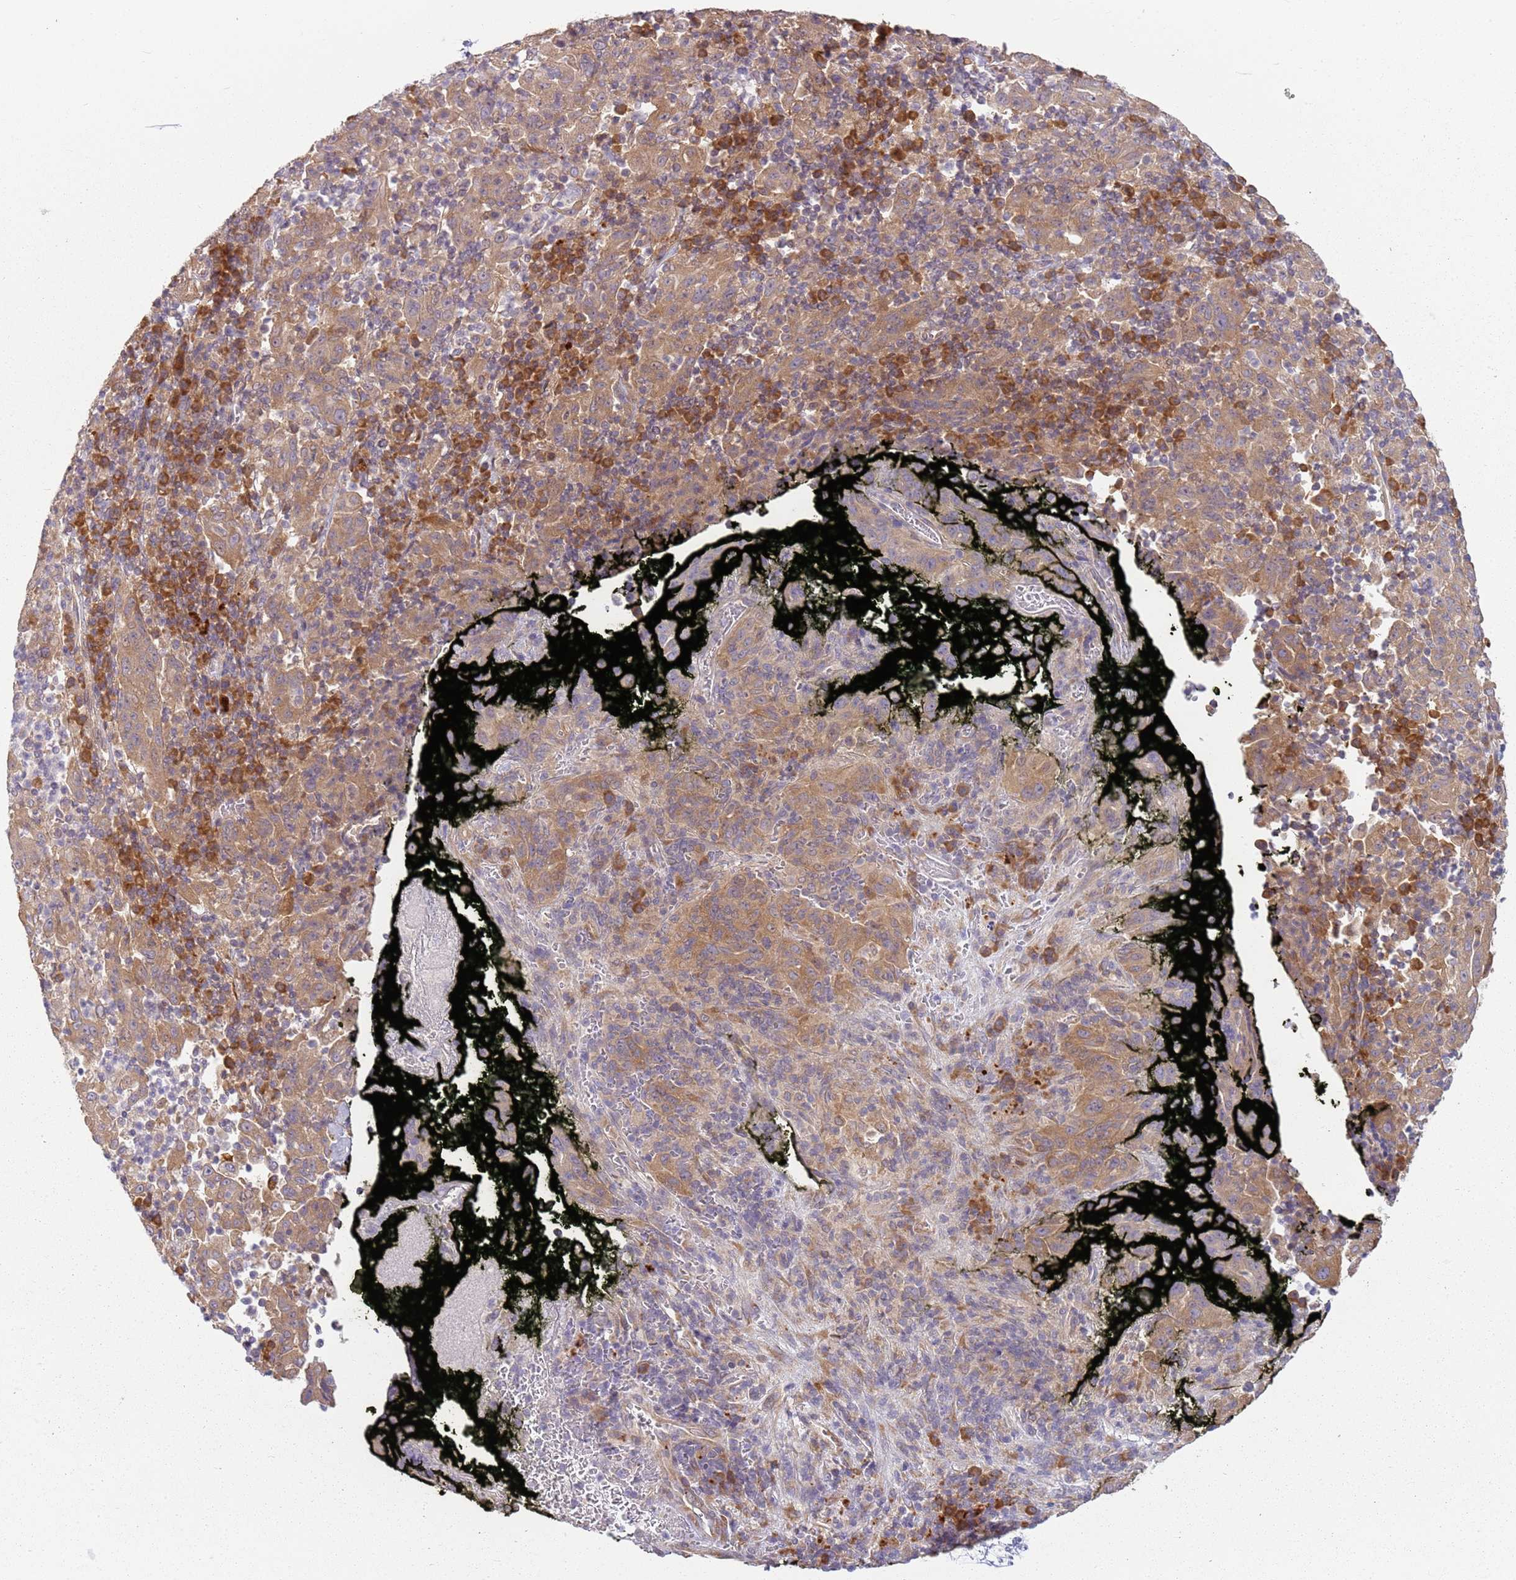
{"staining": {"intensity": "moderate", "quantity": ">75%", "location": "cytoplasmic/membranous"}, "tissue": "pancreatic cancer", "cell_type": "Tumor cells", "image_type": "cancer", "snomed": [{"axis": "morphology", "description": "Adenocarcinoma, NOS"}, {"axis": "topography", "description": "Pancreas"}], "caption": "IHC histopathology image of neoplastic tissue: human pancreatic adenocarcinoma stained using immunohistochemistry (IHC) reveals medium levels of moderate protein expression localized specifically in the cytoplasmic/membranous of tumor cells, appearing as a cytoplasmic/membranous brown color.", "gene": "RPS28", "patient": {"sex": "male", "age": 63}}